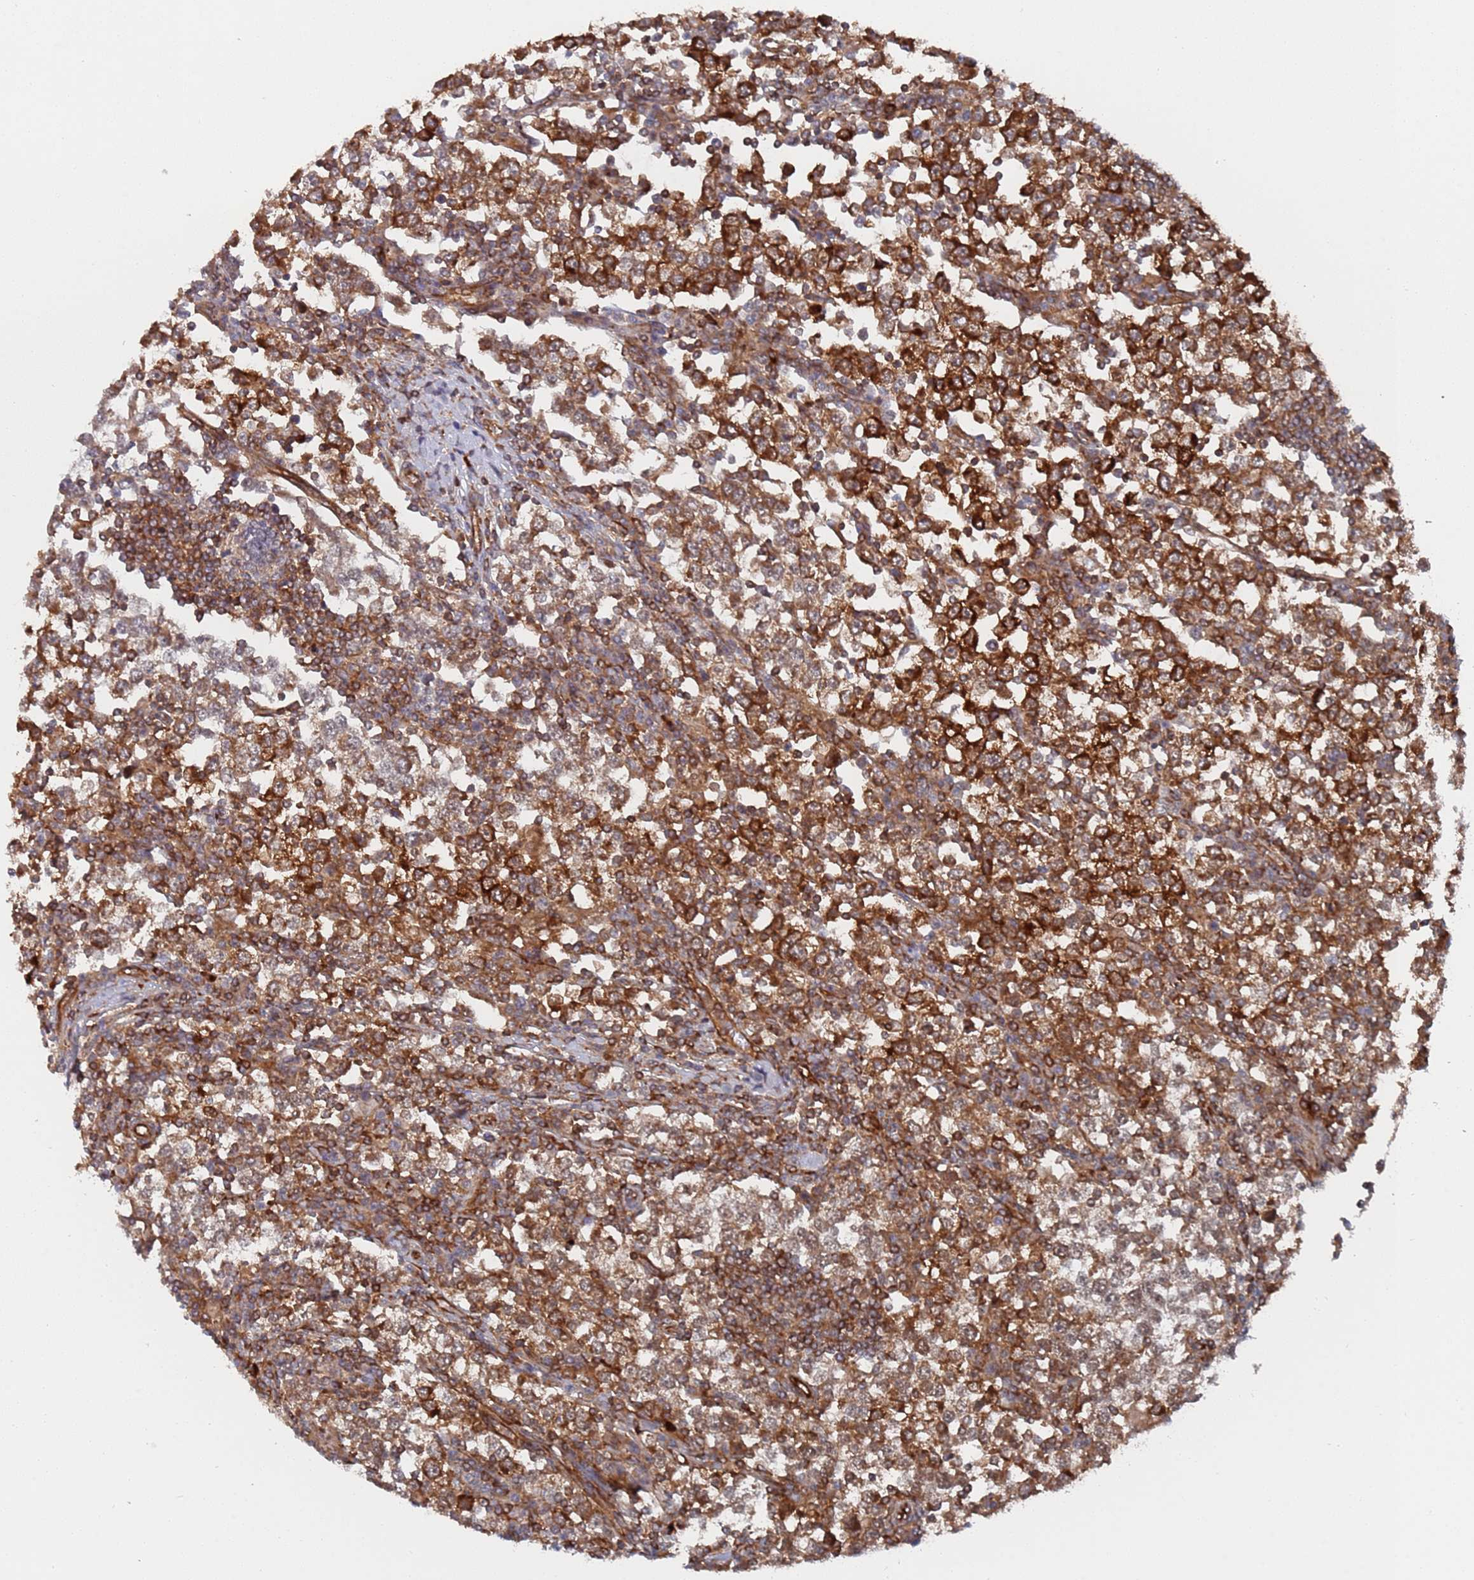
{"staining": {"intensity": "strong", "quantity": ">75%", "location": "cytoplasmic/membranous"}, "tissue": "testis cancer", "cell_type": "Tumor cells", "image_type": "cancer", "snomed": [{"axis": "morphology", "description": "Seminoma, NOS"}, {"axis": "topography", "description": "Testis"}], "caption": "Immunohistochemical staining of human seminoma (testis) reveals high levels of strong cytoplasmic/membranous protein expression in approximately >75% of tumor cells.", "gene": "DDX60", "patient": {"sex": "male", "age": 65}}